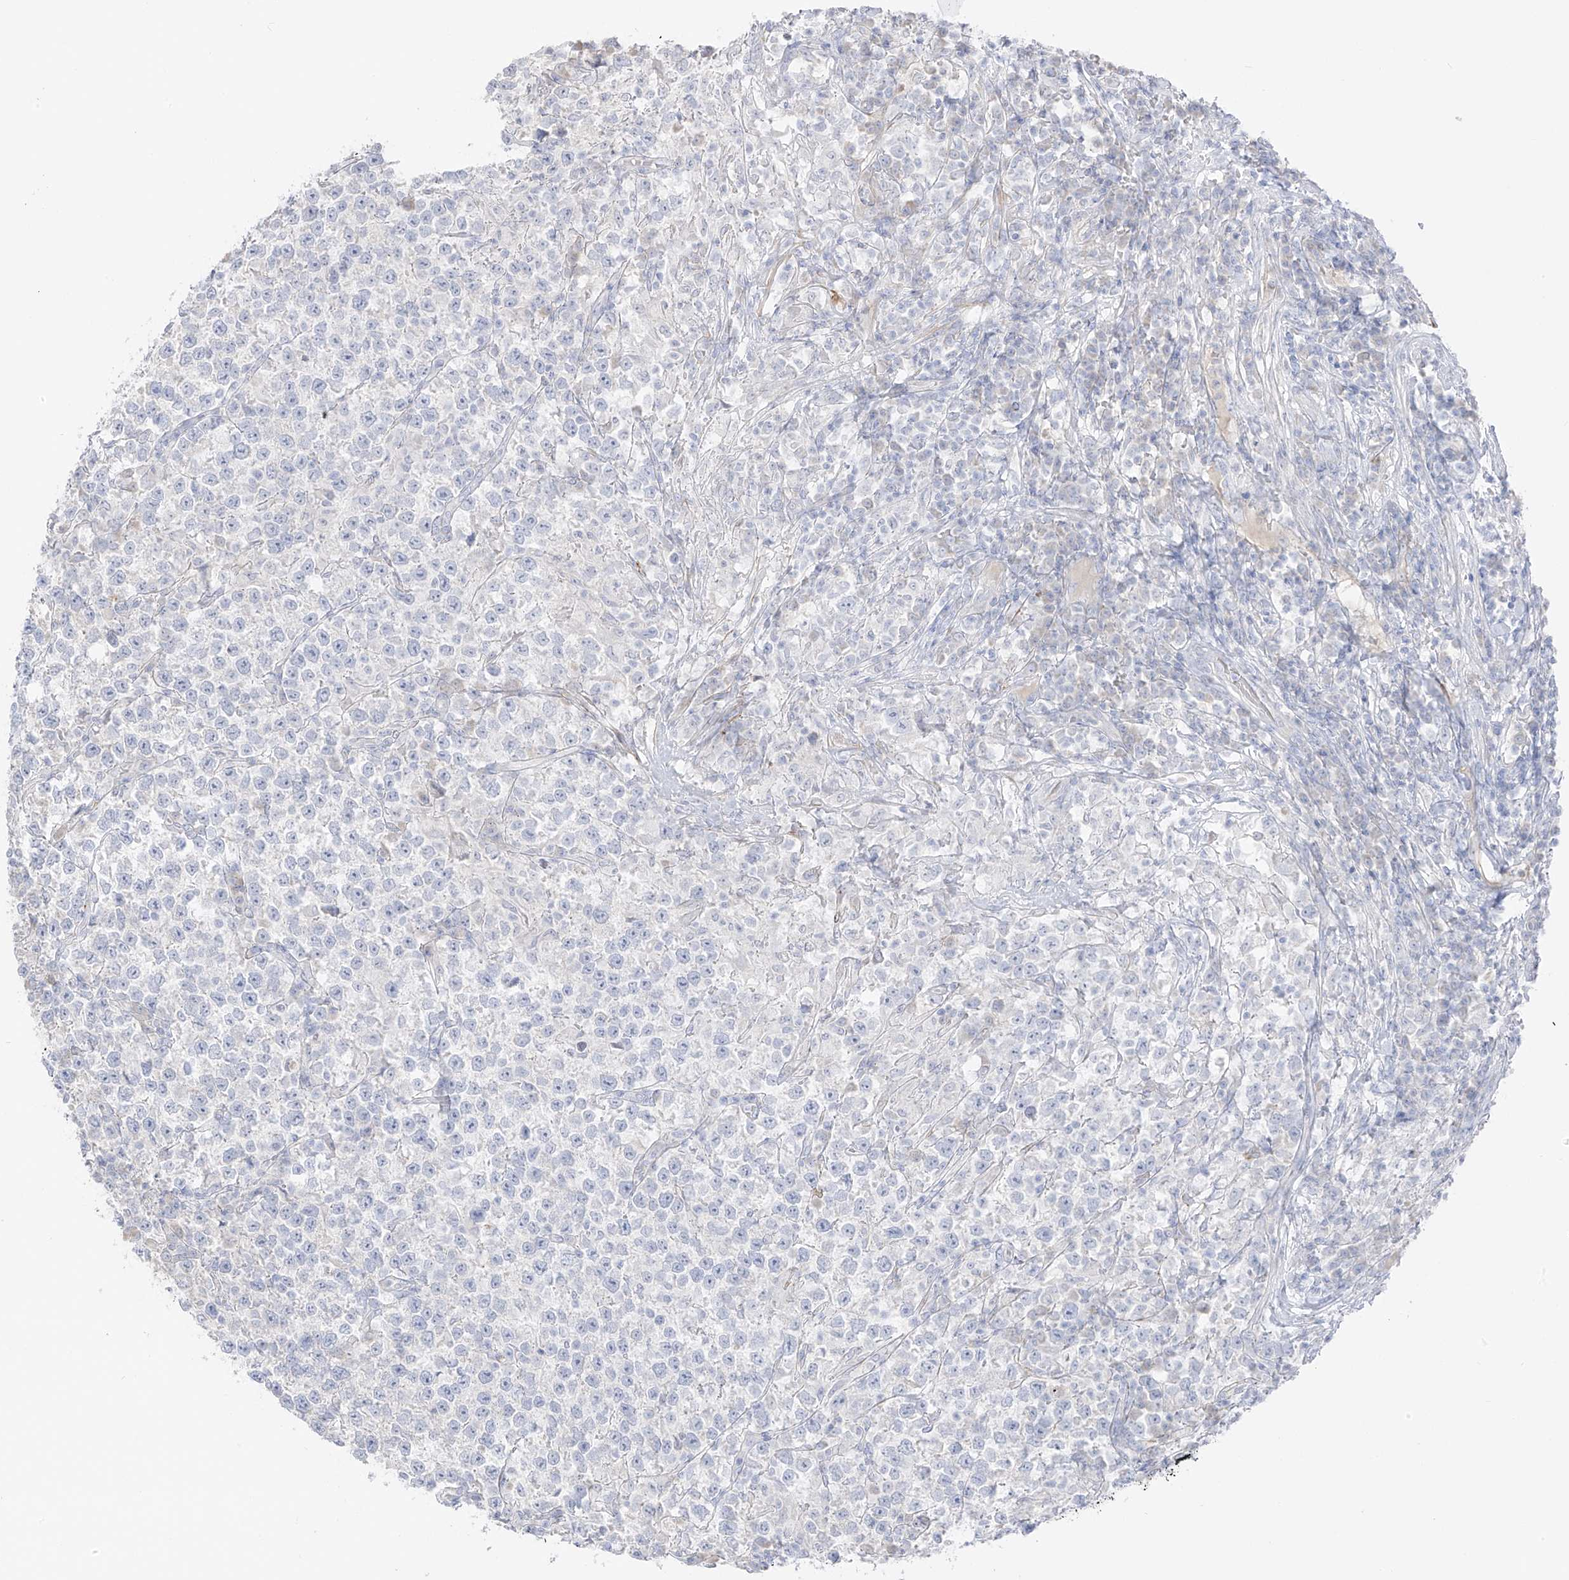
{"staining": {"intensity": "negative", "quantity": "none", "location": "none"}, "tissue": "testis cancer", "cell_type": "Tumor cells", "image_type": "cancer", "snomed": [{"axis": "morphology", "description": "Normal tissue, NOS"}, {"axis": "morphology", "description": "Seminoma, NOS"}, {"axis": "topography", "description": "Testis"}], "caption": "Tumor cells are negative for brown protein staining in testis cancer.", "gene": "C11orf87", "patient": {"sex": "male", "age": 43}}